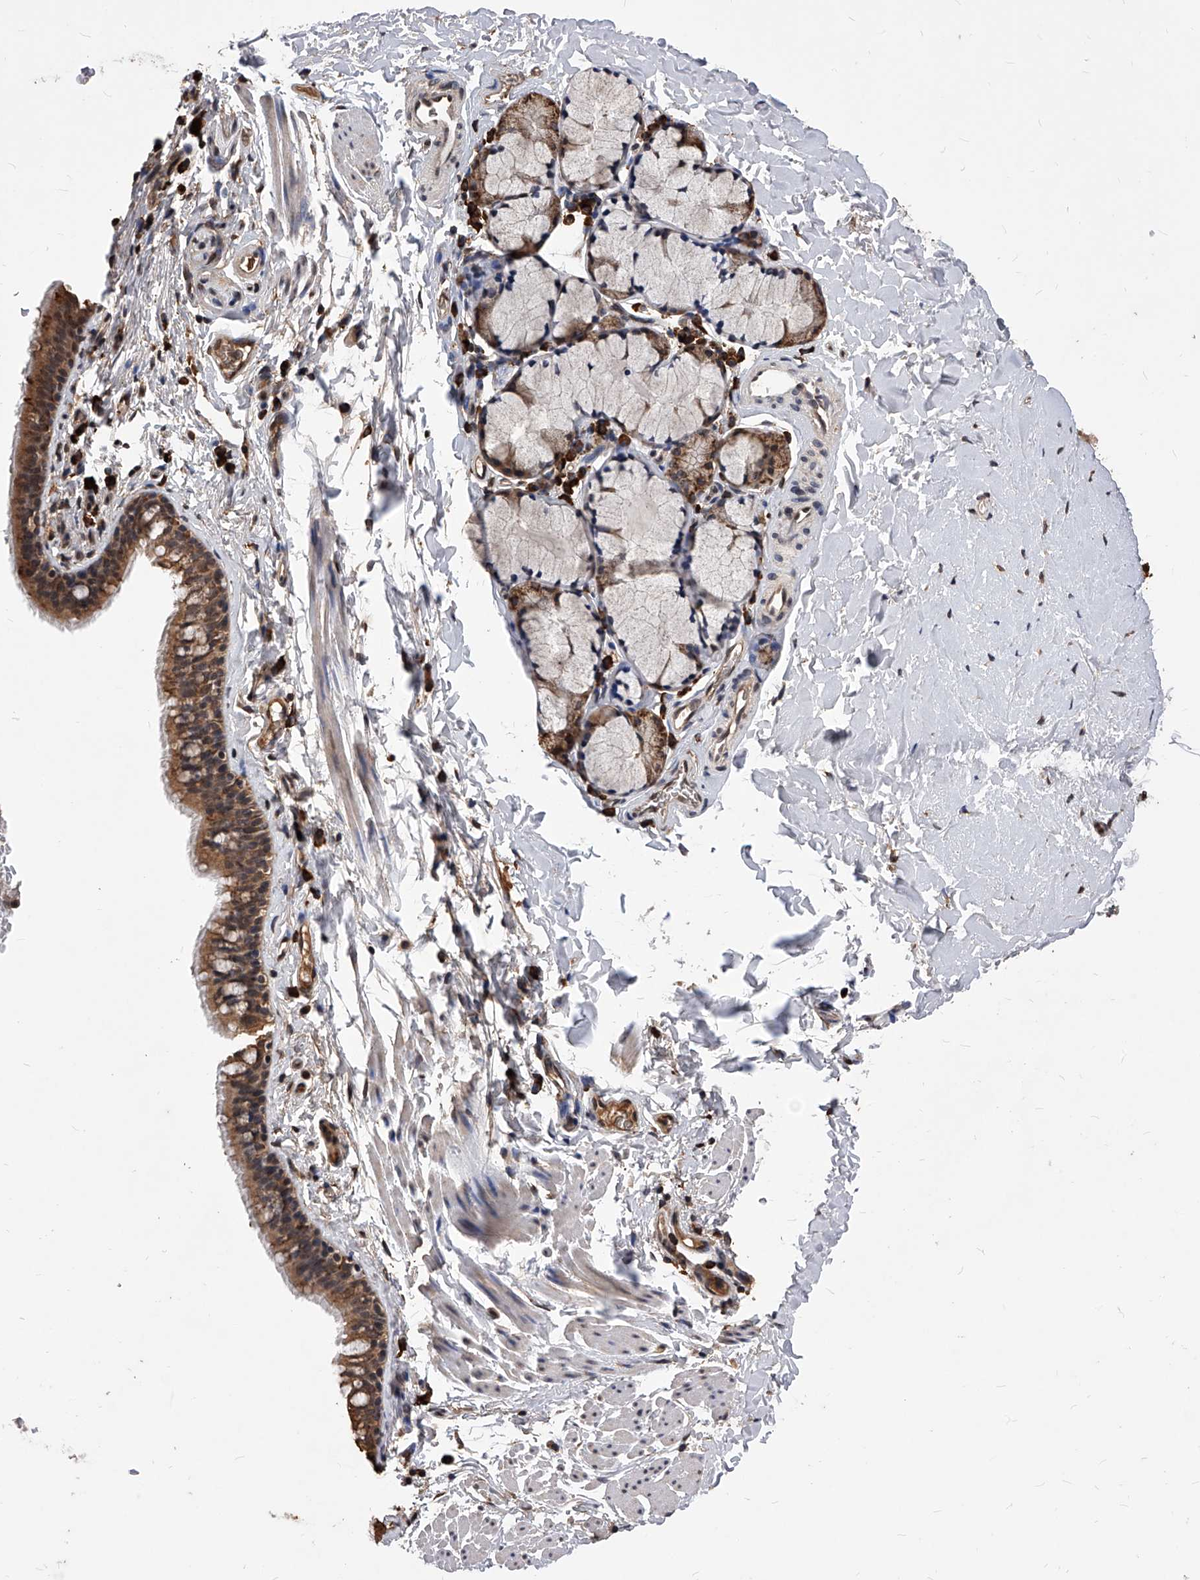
{"staining": {"intensity": "strong", "quantity": ">75%", "location": "cytoplasmic/membranous,nuclear"}, "tissue": "bronchus", "cell_type": "Respiratory epithelial cells", "image_type": "normal", "snomed": [{"axis": "morphology", "description": "Normal tissue, NOS"}, {"axis": "topography", "description": "Cartilage tissue"}, {"axis": "topography", "description": "Bronchus"}], "caption": "Protein staining of normal bronchus shows strong cytoplasmic/membranous,nuclear staining in approximately >75% of respiratory epithelial cells. The staining was performed using DAB, with brown indicating positive protein expression. Nuclei are stained blue with hematoxylin.", "gene": "ID1", "patient": {"sex": "female", "age": 36}}